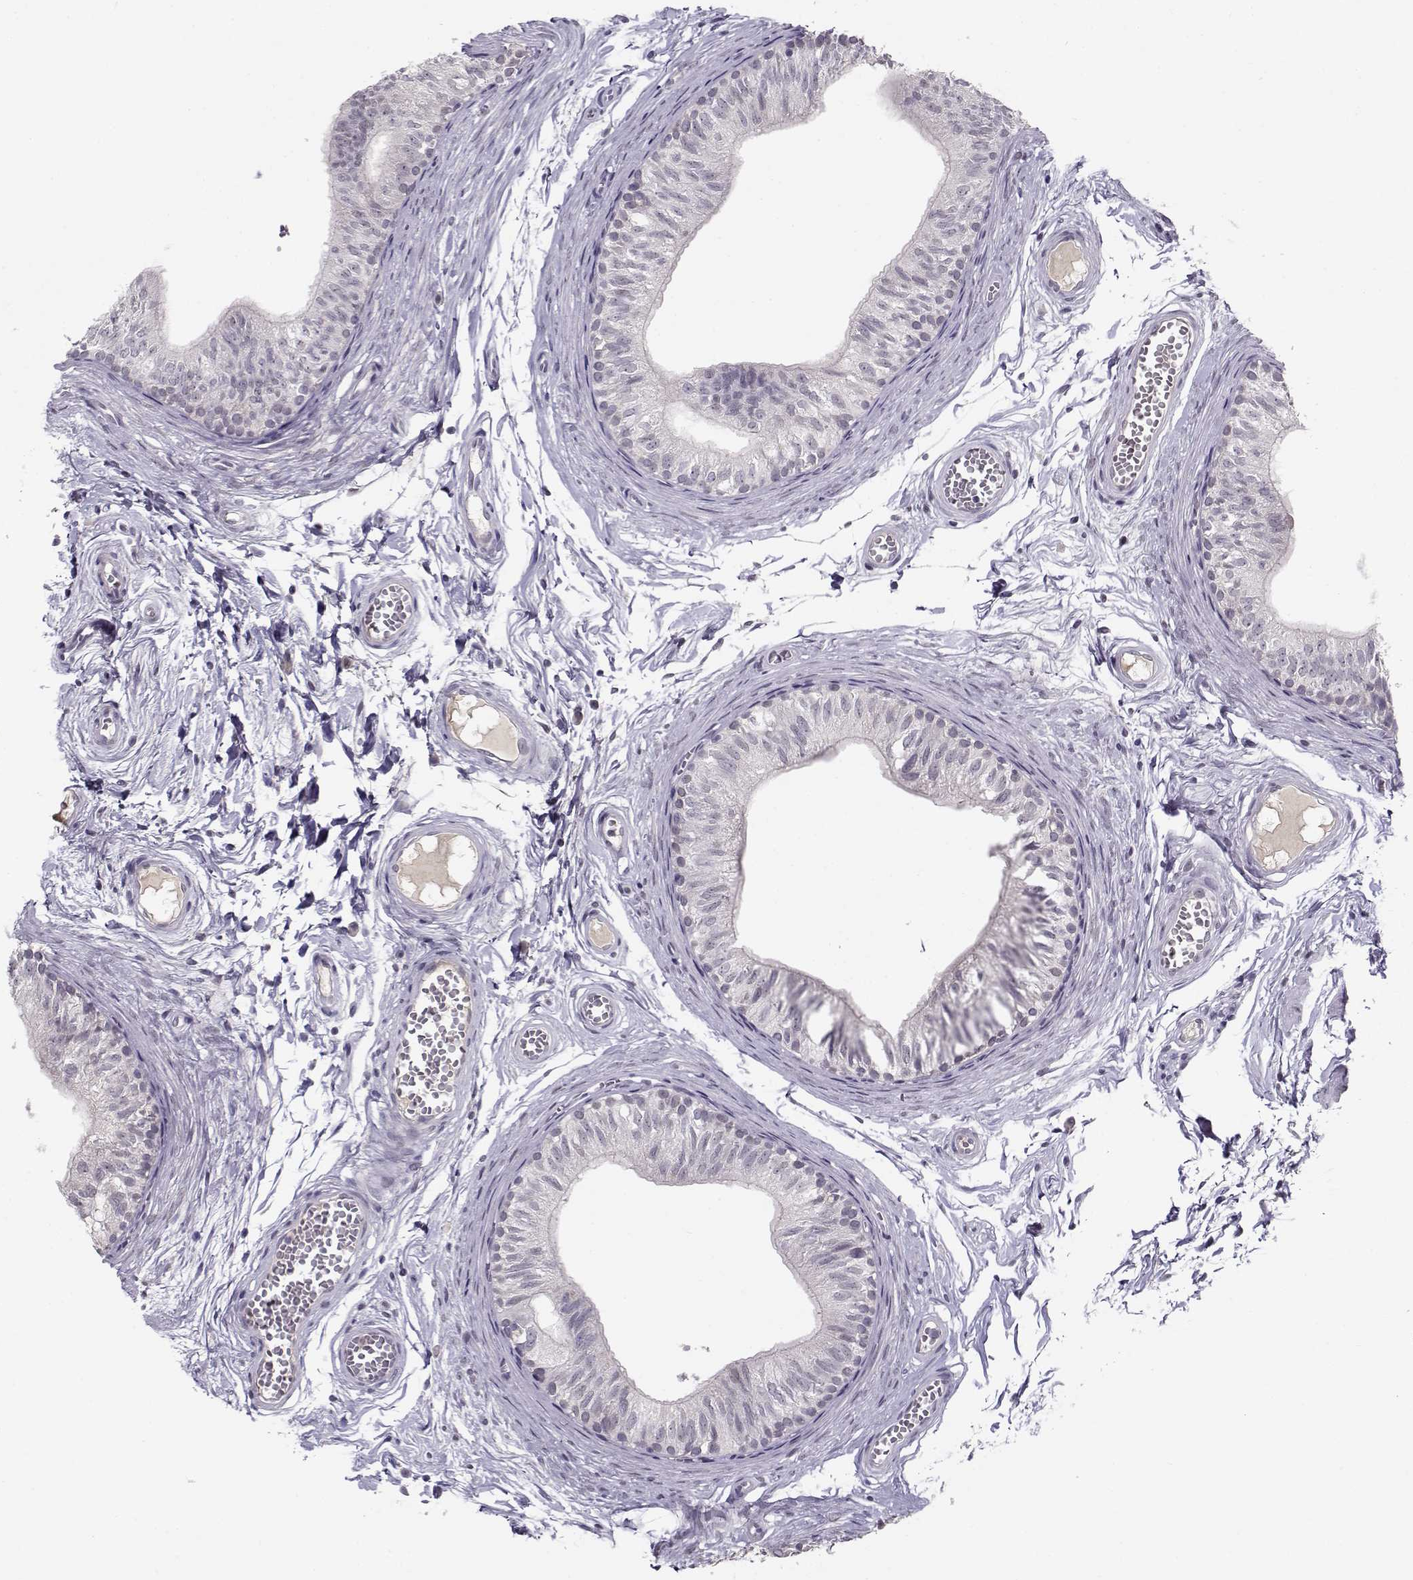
{"staining": {"intensity": "negative", "quantity": "none", "location": "none"}, "tissue": "epididymis", "cell_type": "Glandular cells", "image_type": "normal", "snomed": [{"axis": "morphology", "description": "Normal tissue, NOS"}, {"axis": "topography", "description": "Epididymis"}], "caption": "IHC image of unremarkable epididymis: human epididymis stained with DAB (3,3'-diaminobenzidine) displays no significant protein staining in glandular cells. The staining was performed using DAB (3,3'-diaminobenzidine) to visualize the protein expression in brown, while the nuclei were stained in blue with hematoxylin (Magnification: 20x).", "gene": "C16orf86", "patient": {"sex": "male", "age": 22}}